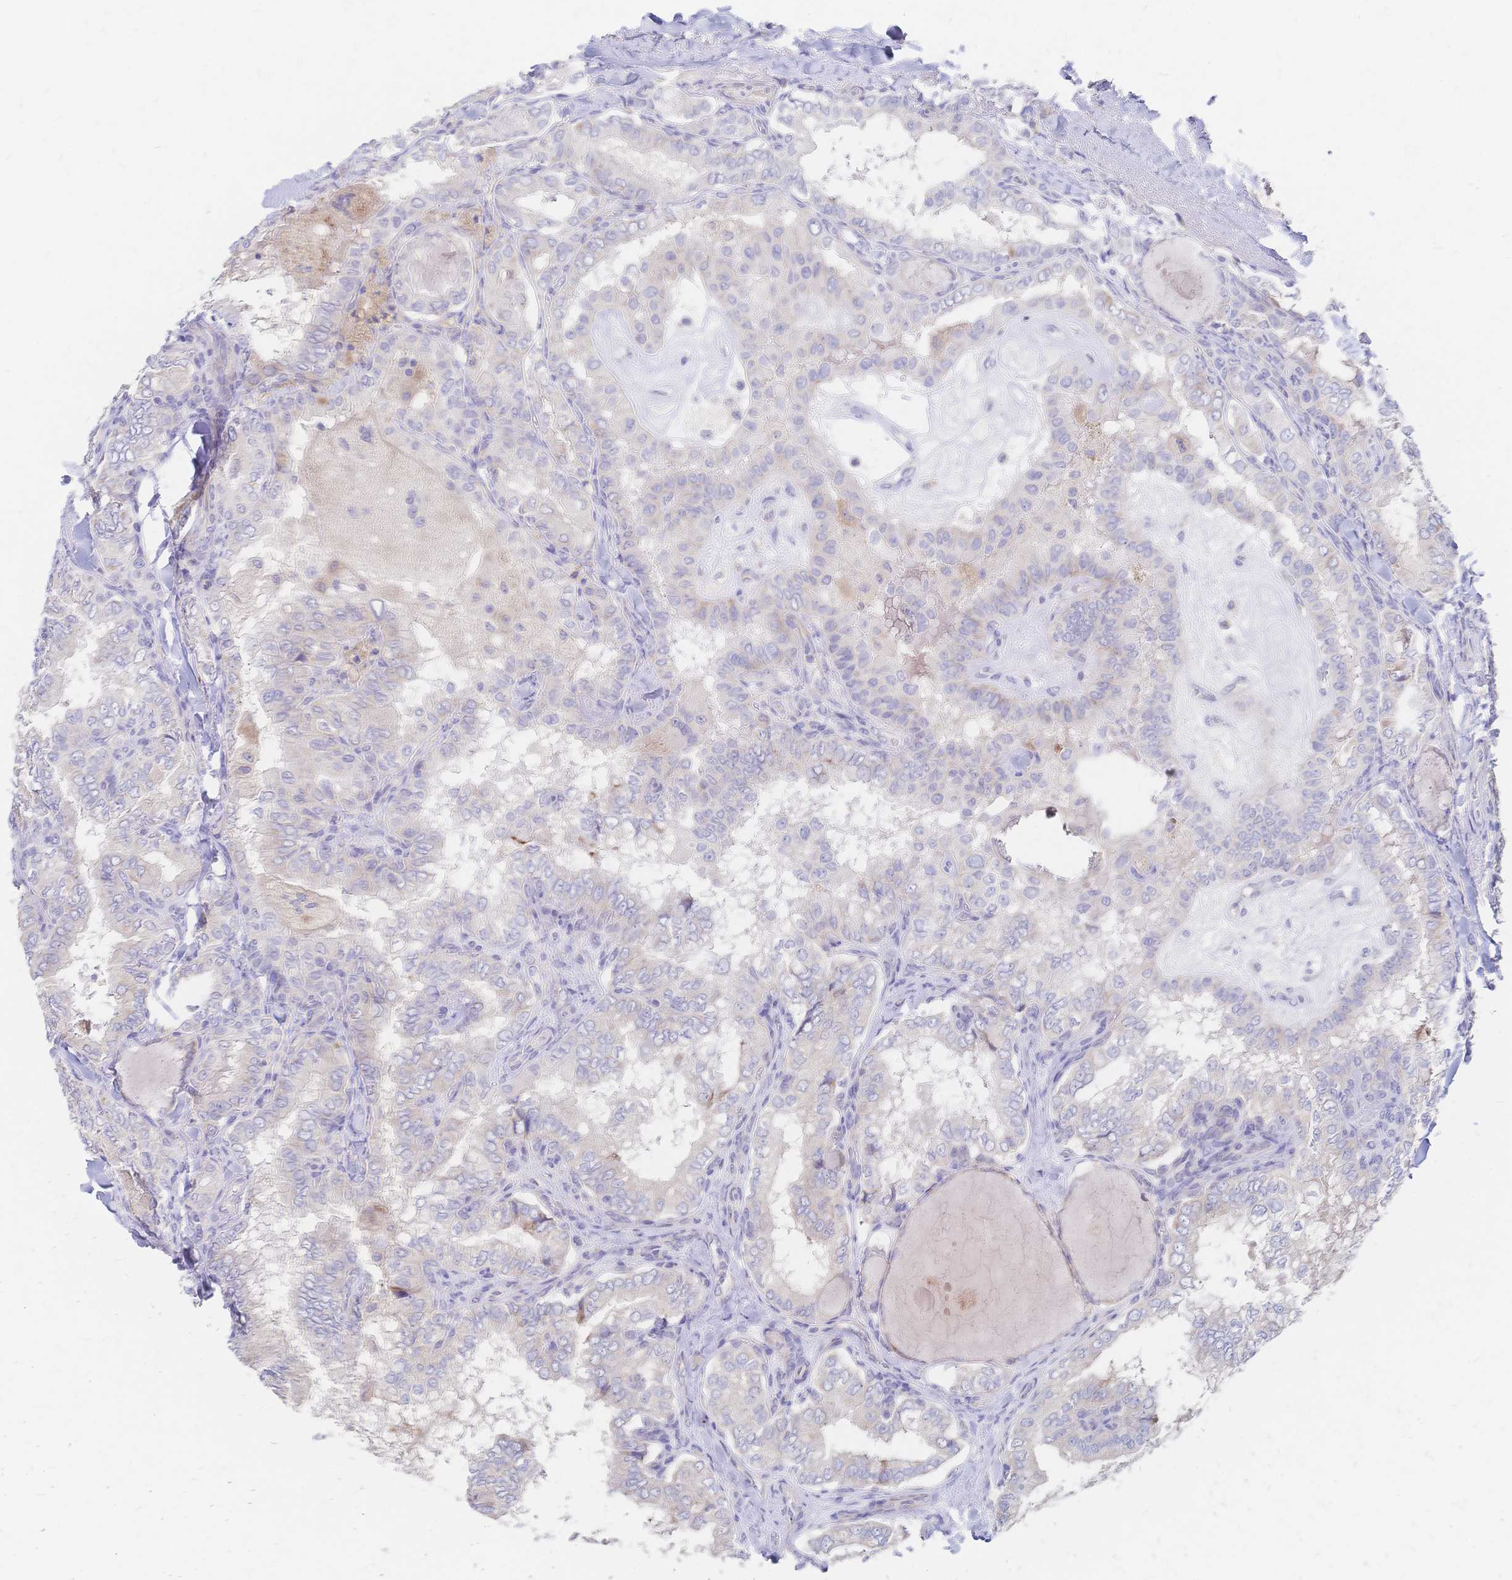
{"staining": {"intensity": "negative", "quantity": "none", "location": "none"}, "tissue": "thyroid cancer", "cell_type": "Tumor cells", "image_type": "cancer", "snomed": [{"axis": "morphology", "description": "Papillary adenocarcinoma, NOS"}, {"axis": "topography", "description": "Thyroid gland"}], "caption": "The immunohistochemistry micrograph has no significant positivity in tumor cells of thyroid cancer (papillary adenocarcinoma) tissue. Brightfield microscopy of IHC stained with DAB (3,3'-diaminobenzidine) (brown) and hematoxylin (blue), captured at high magnification.", "gene": "VWC2L", "patient": {"sex": "female", "age": 75}}